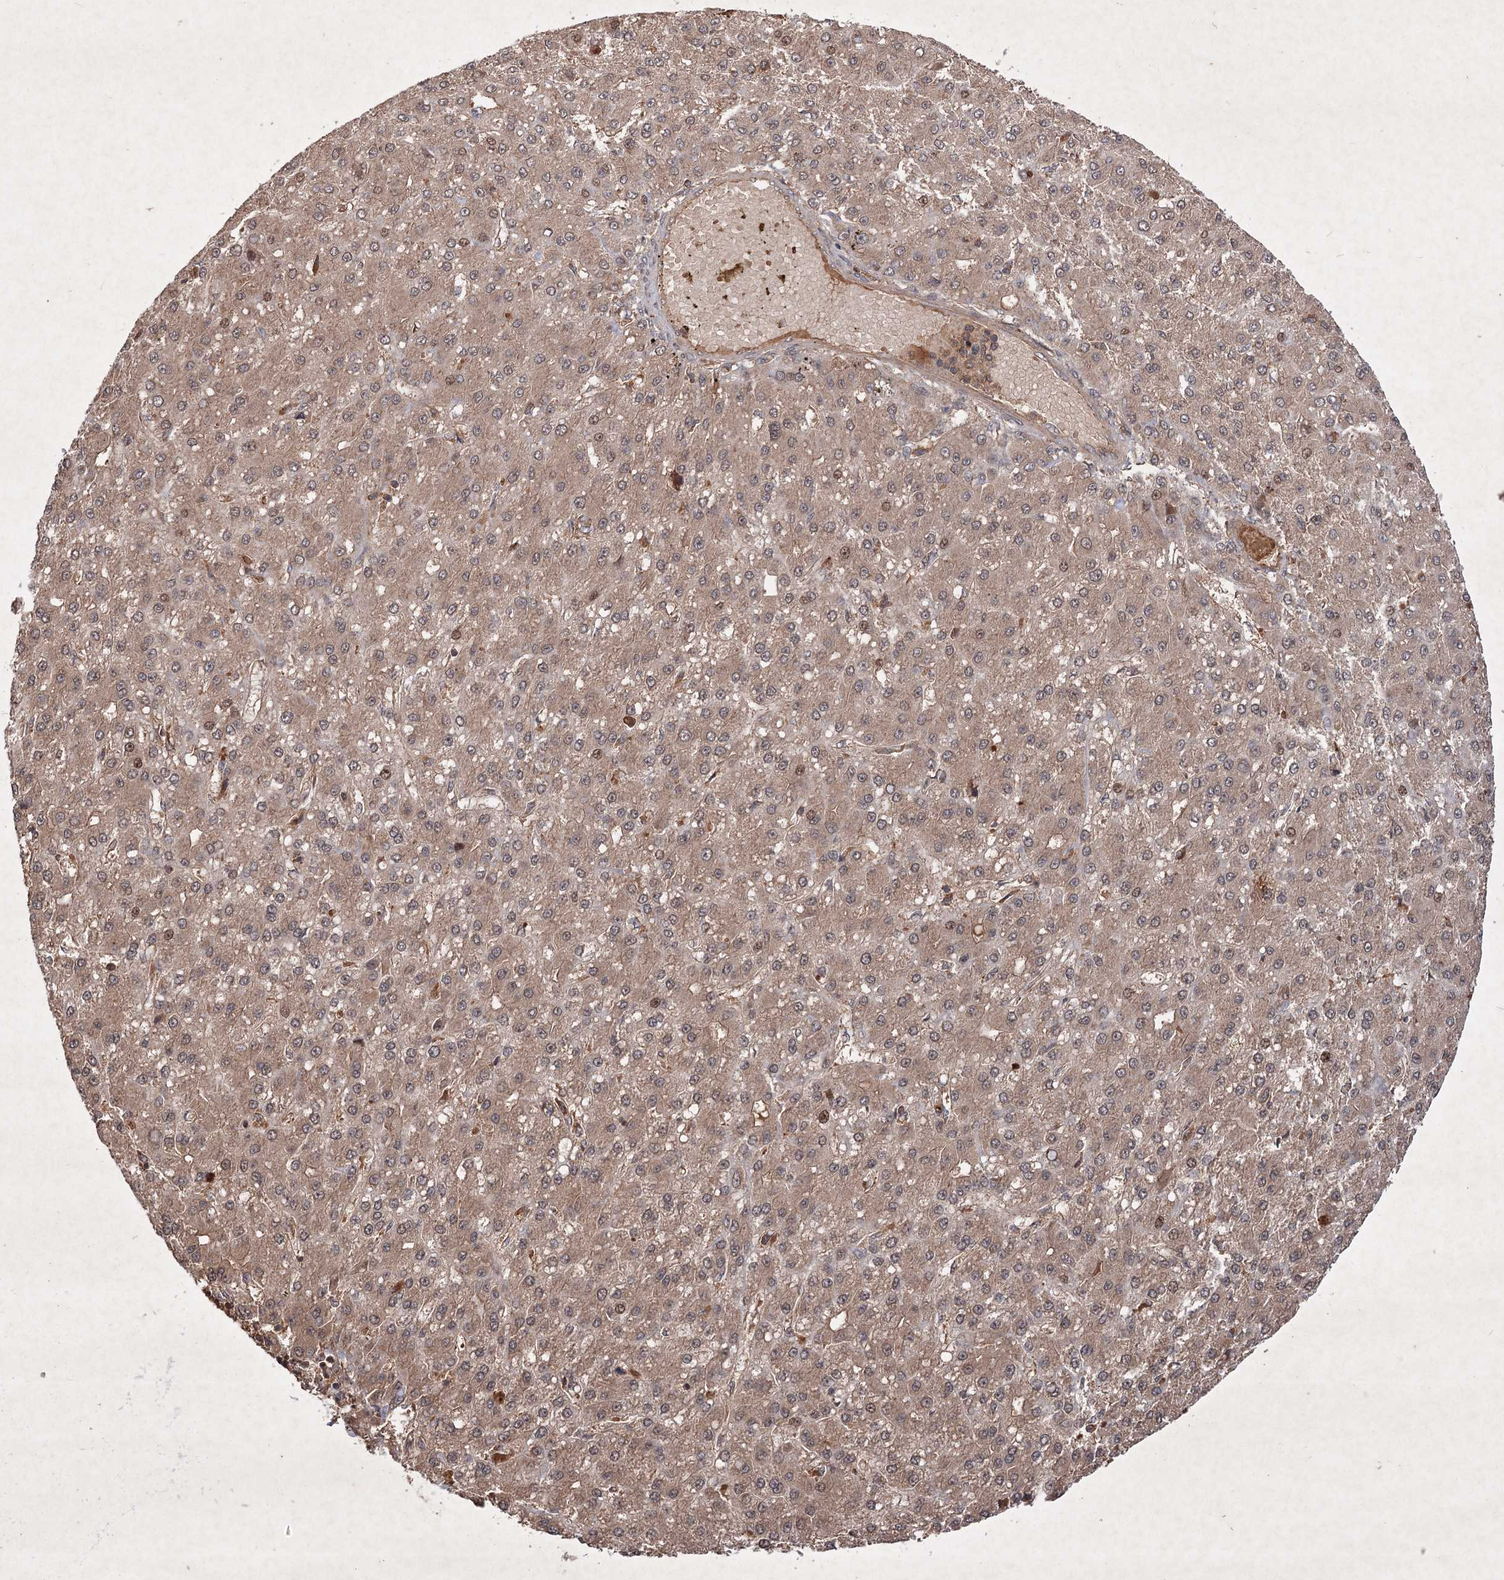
{"staining": {"intensity": "moderate", "quantity": ">75%", "location": "cytoplasmic/membranous,nuclear"}, "tissue": "liver cancer", "cell_type": "Tumor cells", "image_type": "cancer", "snomed": [{"axis": "morphology", "description": "Carcinoma, Hepatocellular, NOS"}, {"axis": "topography", "description": "Liver"}], "caption": "A brown stain shows moderate cytoplasmic/membranous and nuclear expression of a protein in hepatocellular carcinoma (liver) tumor cells.", "gene": "ADK", "patient": {"sex": "male", "age": 67}}